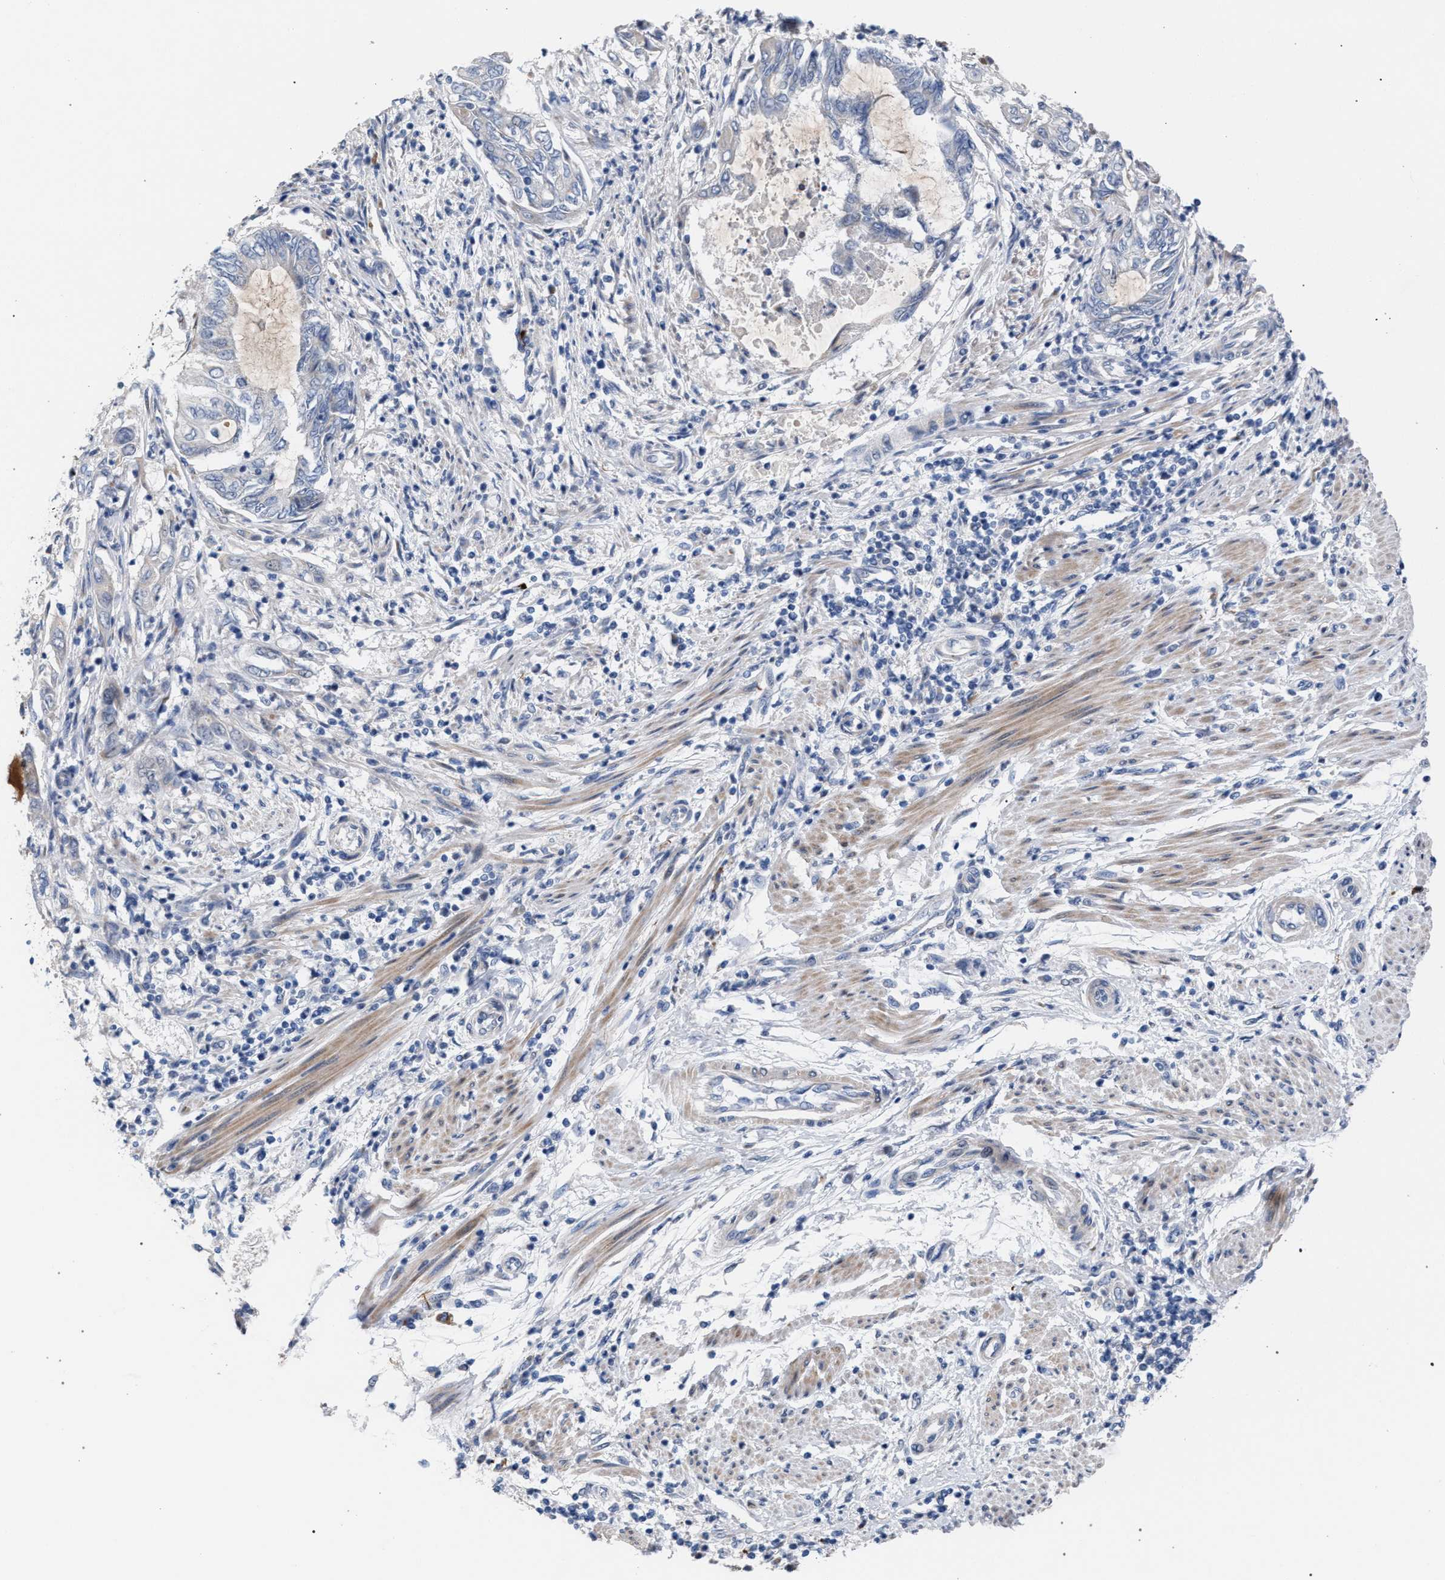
{"staining": {"intensity": "weak", "quantity": "<25%", "location": "cytoplasmic/membranous"}, "tissue": "endometrial cancer", "cell_type": "Tumor cells", "image_type": "cancer", "snomed": [{"axis": "morphology", "description": "Adenocarcinoma, NOS"}, {"axis": "topography", "description": "Uterus"}, {"axis": "topography", "description": "Endometrium"}], "caption": "Tumor cells show no significant protein expression in endometrial cancer.", "gene": "RNF135", "patient": {"sex": "female", "age": 70}}